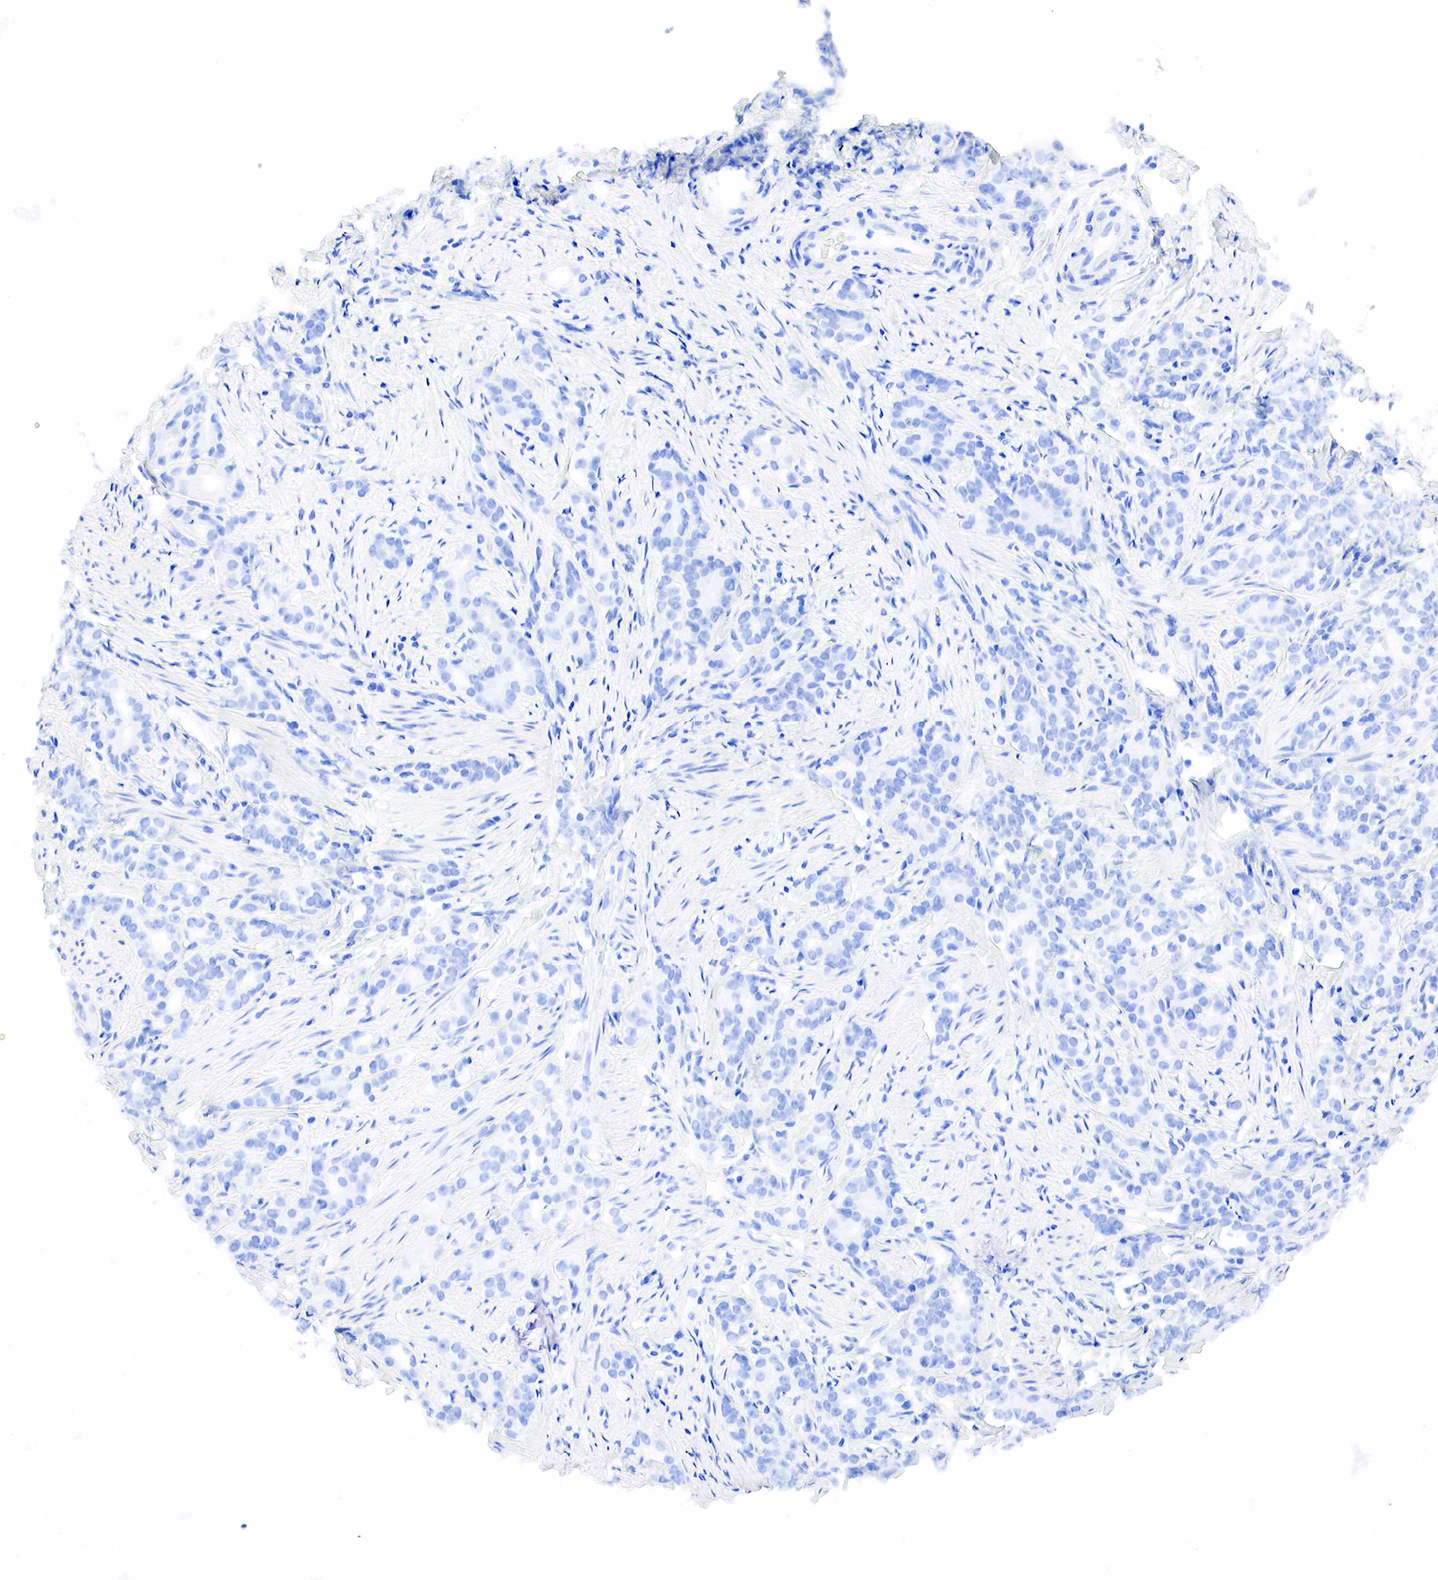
{"staining": {"intensity": "negative", "quantity": "none", "location": "none"}, "tissue": "prostate cancer", "cell_type": "Tumor cells", "image_type": "cancer", "snomed": [{"axis": "morphology", "description": "Adenocarcinoma, Medium grade"}, {"axis": "topography", "description": "Prostate"}], "caption": "This is a histopathology image of immunohistochemistry (IHC) staining of prostate cancer, which shows no staining in tumor cells.", "gene": "PTH", "patient": {"sex": "male", "age": 59}}